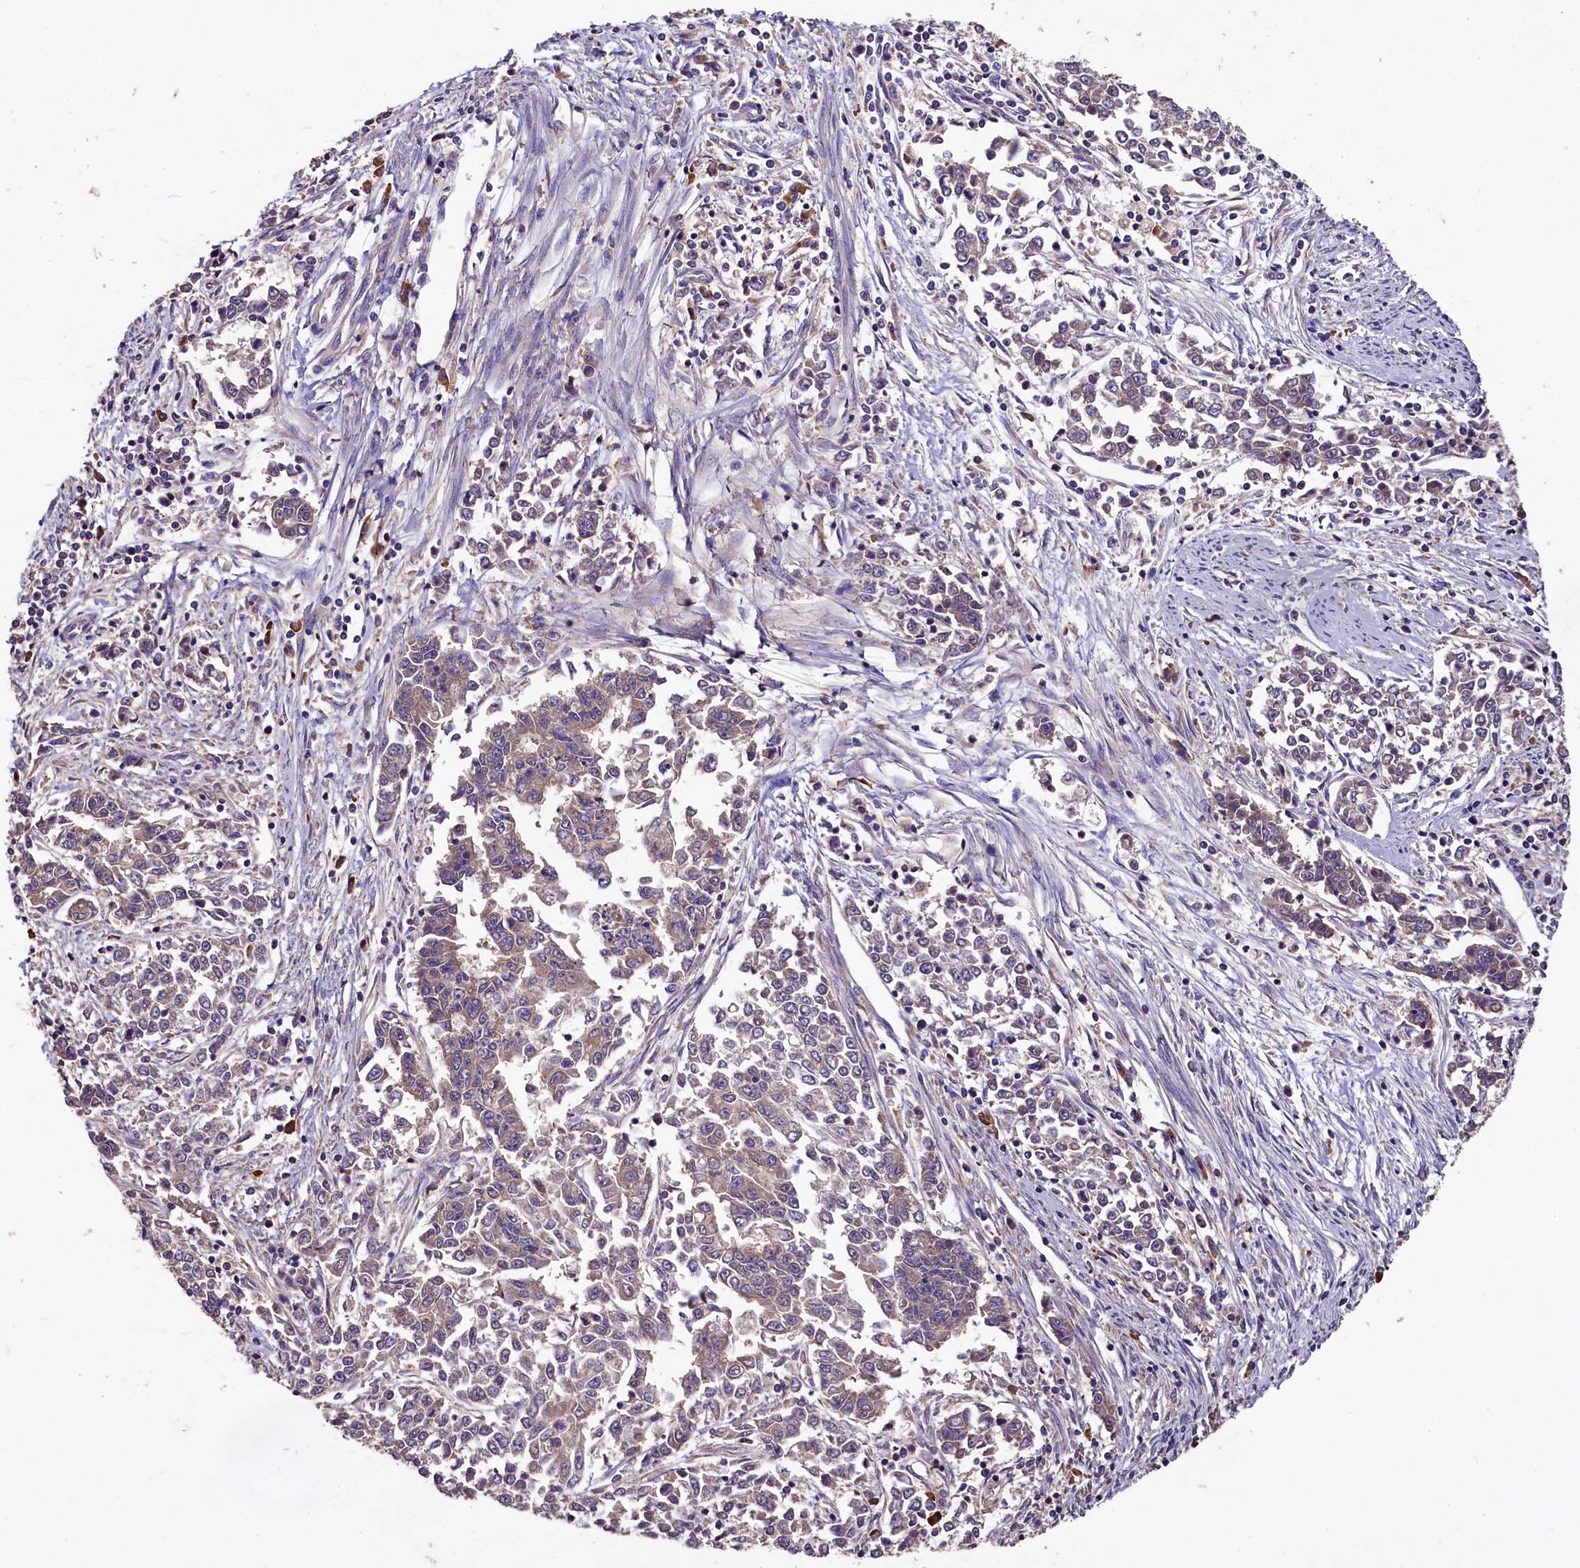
{"staining": {"intensity": "weak", "quantity": "<25%", "location": "cytoplasmic/membranous"}, "tissue": "endometrial cancer", "cell_type": "Tumor cells", "image_type": "cancer", "snomed": [{"axis": "morphology", "description": "Adenocarcinoma, NOS"}, {"axis": "topography", "description": "Endometrium"}], "caption": "Immunohistochemistry photomicrograph of human endometrial cancer stained for a protein (brown), which displays no staining in tumor cells. (DAB (3,3'-diaminobenzidine) IHC visualized using brightfield microscopy, high magnification).", "gene": "ENKD1", "patient": {"sex": "female", "age": 50}}